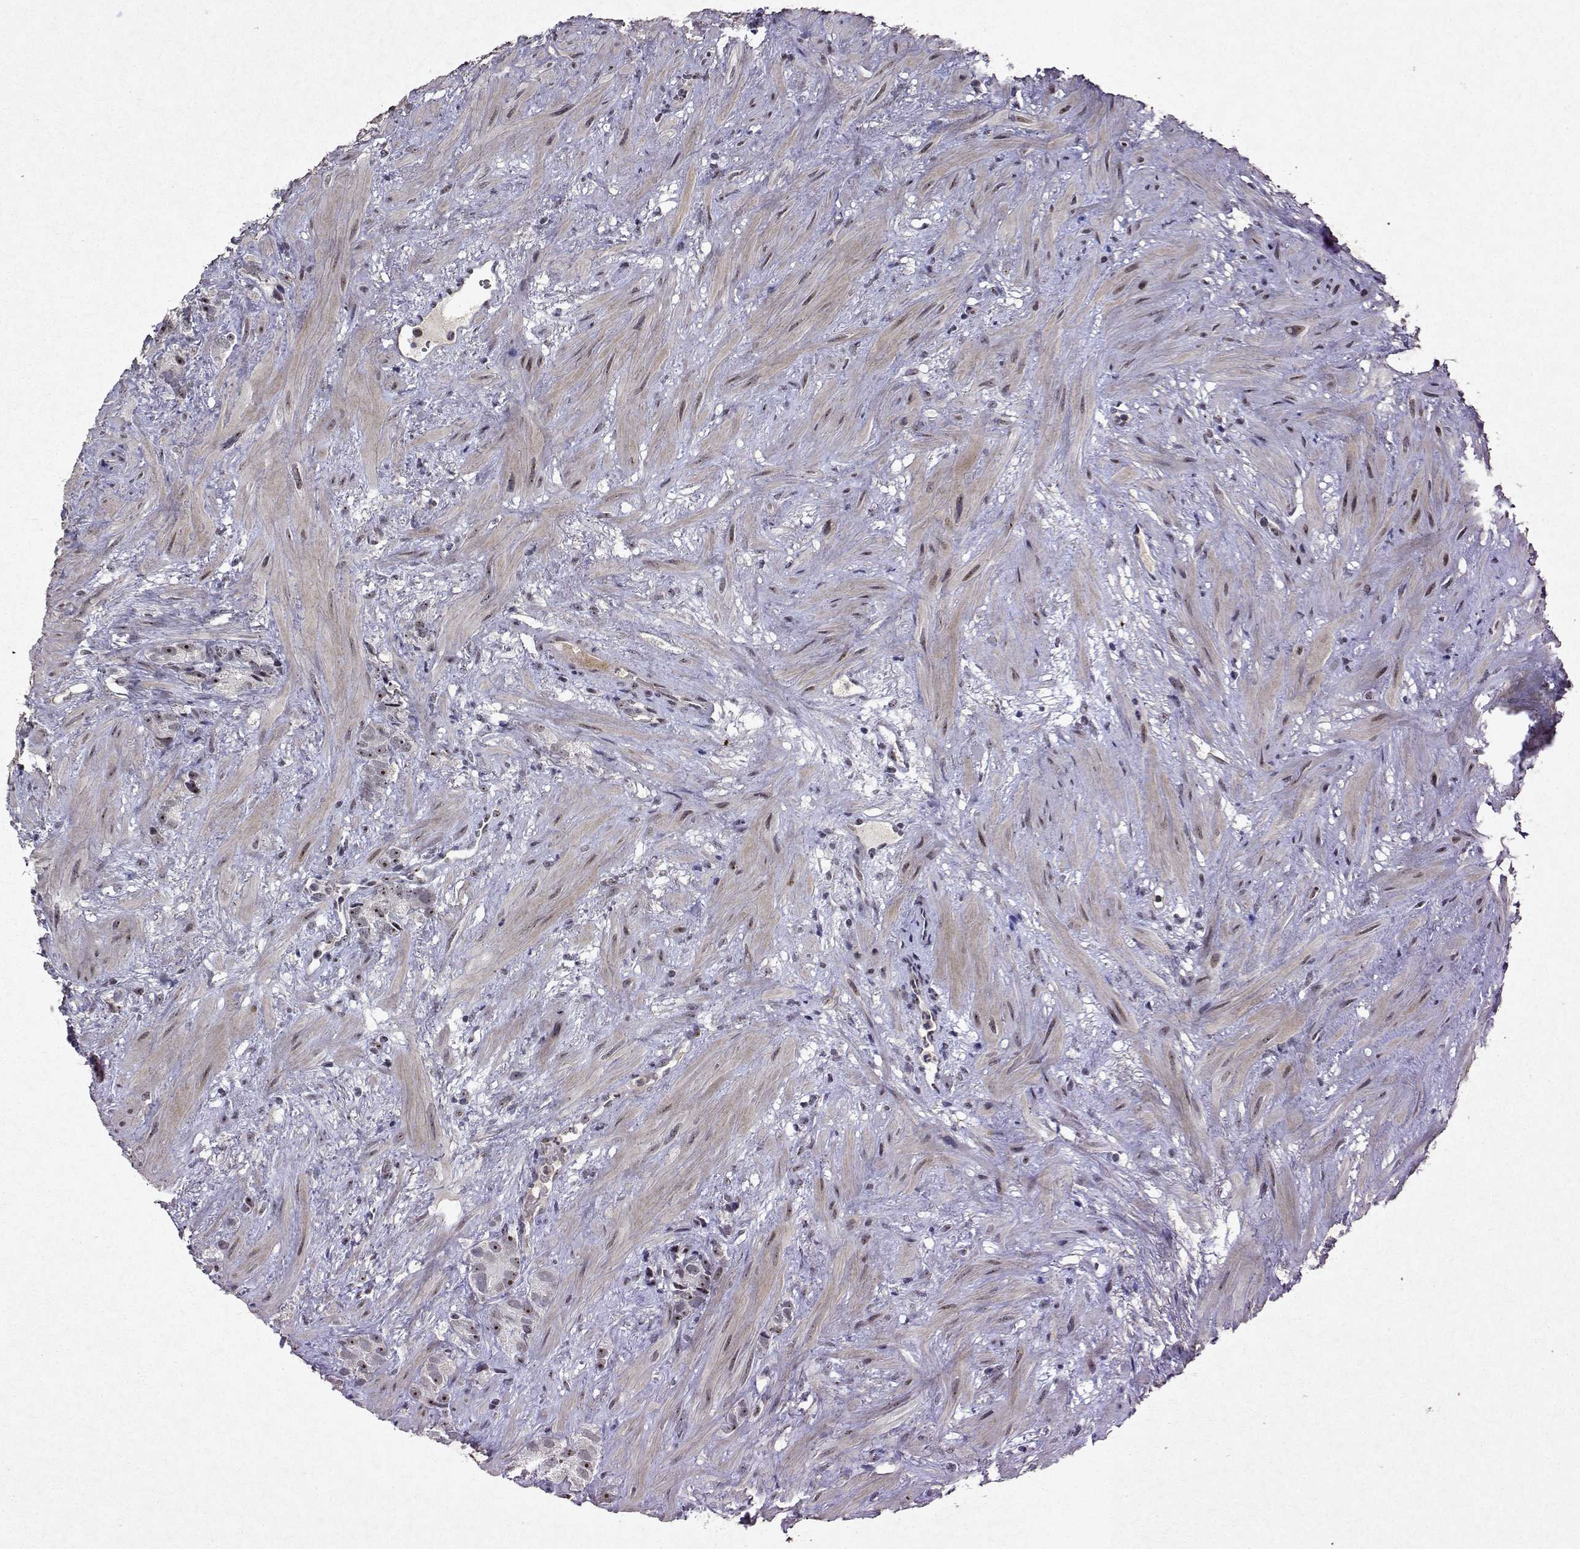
{"staining": {"intensity": "moderate", "quantity": "<25%", "location": "nuclear"}, "tissue": "prostate cancer", "cell_type": "Tumor cells", "image_type": "cancer", "snomed": [{"axis": "morphology", "description": "Adenocarcinoma, High grade"}, {"axis": "topography", "description": "Prostate"}], "caption": "Immunohistochemistry (IHC) image of human high-grade adenocarcinoma (prostate) stained for a protein (brown), which exhibits low levels of moderate nuclear expression in approximately <25% of tumor cells.", "gene": "DDX56", "patient": {"sex": "male", "age": 90}}